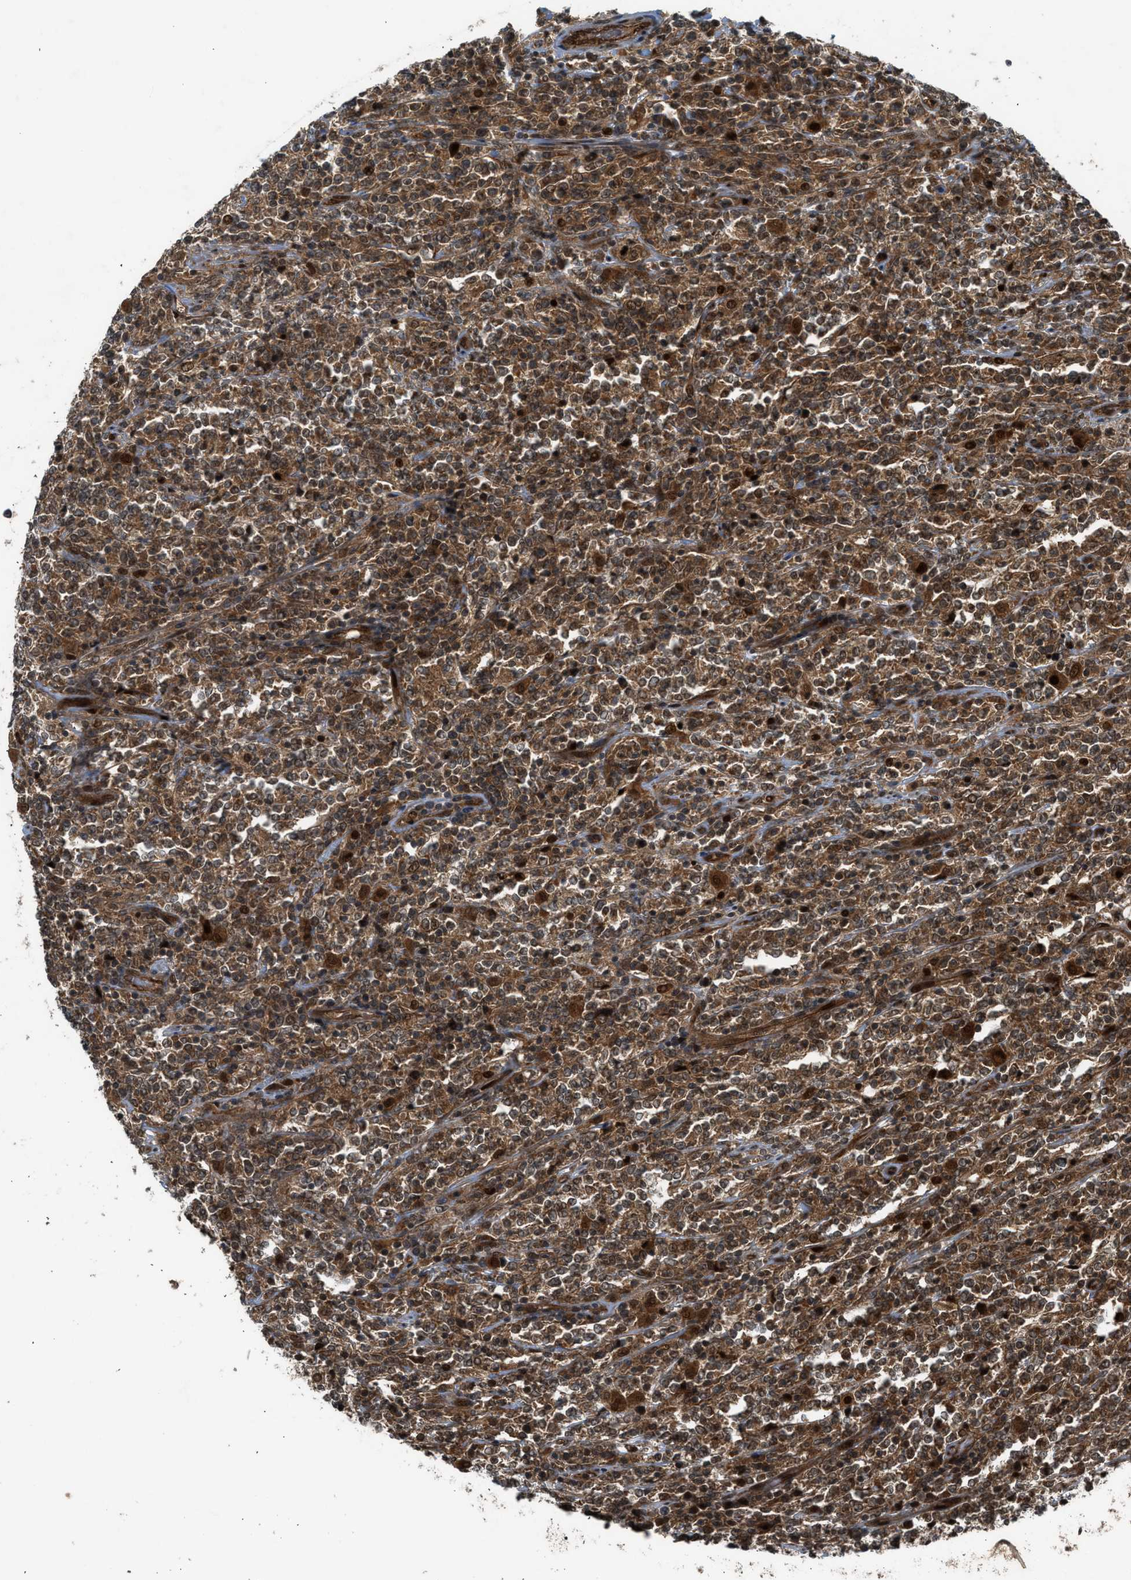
{"staining": {"intensity": "moderate", "quantity": ">75%", "location": "cytoplasmic/membranous,nuclear"}, "tissue": "lymphoma", "cell_type": "Tumor cells", "image_type": "cancer", "snomed": [{"axis": "morphology", "description": "Malignant lymphoma, non-Hodgkin's type, High grade"}, {"axis": "topography", "description": "Soft tissue"}], "caption": "There is medium levels of moderate cytoplasmic/membranous and nuclear staining in tumor cells of high-grade malignant lymphoma, non-Hodgkin's type, as demonstrated by immunohistochemical staining (brown color).", "gene": "TXNL1", "patient": {"sex": "male", "age": 18}}